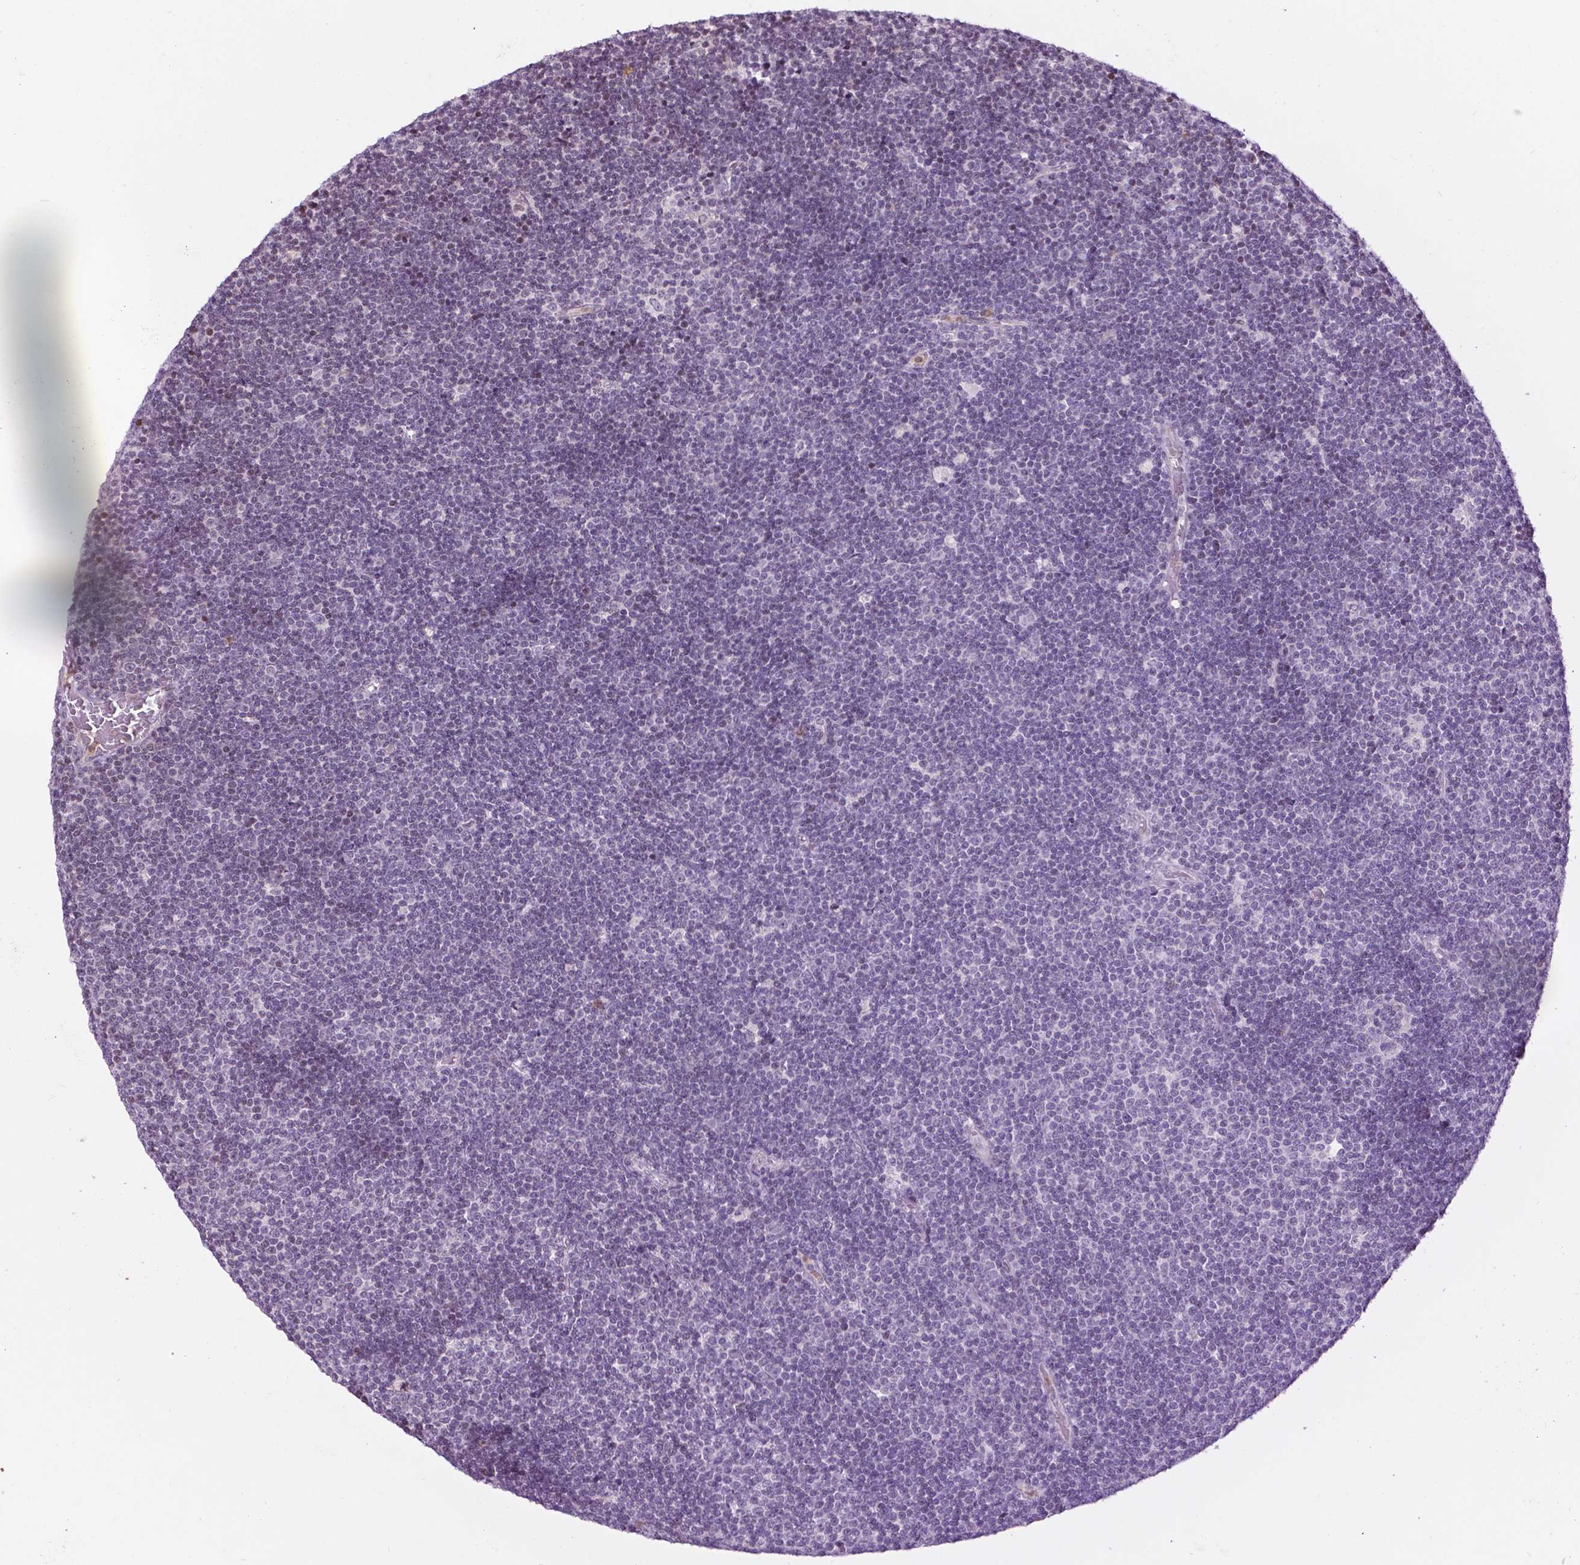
{"staining": {"intensity": "negative", "quantity": "none", "location": "none"}, "tissue": "lymphoma", "cell_type": "Tumor cells", "image_type": "cancer", "snomed": [{"axis": "morphology", "description": "Malignant lymphoma, non-Hodgkin's type, Low grade"}, {"axis": "topography", "description": "Brain"}], "caption": "The histopathology image demonstrates no significant staining in tumor cells of low-grade malignant lymphoma, non-Hodgkin's type.", "gene": "PTPN18", "patient": {"sex": "female", "age": 66}}